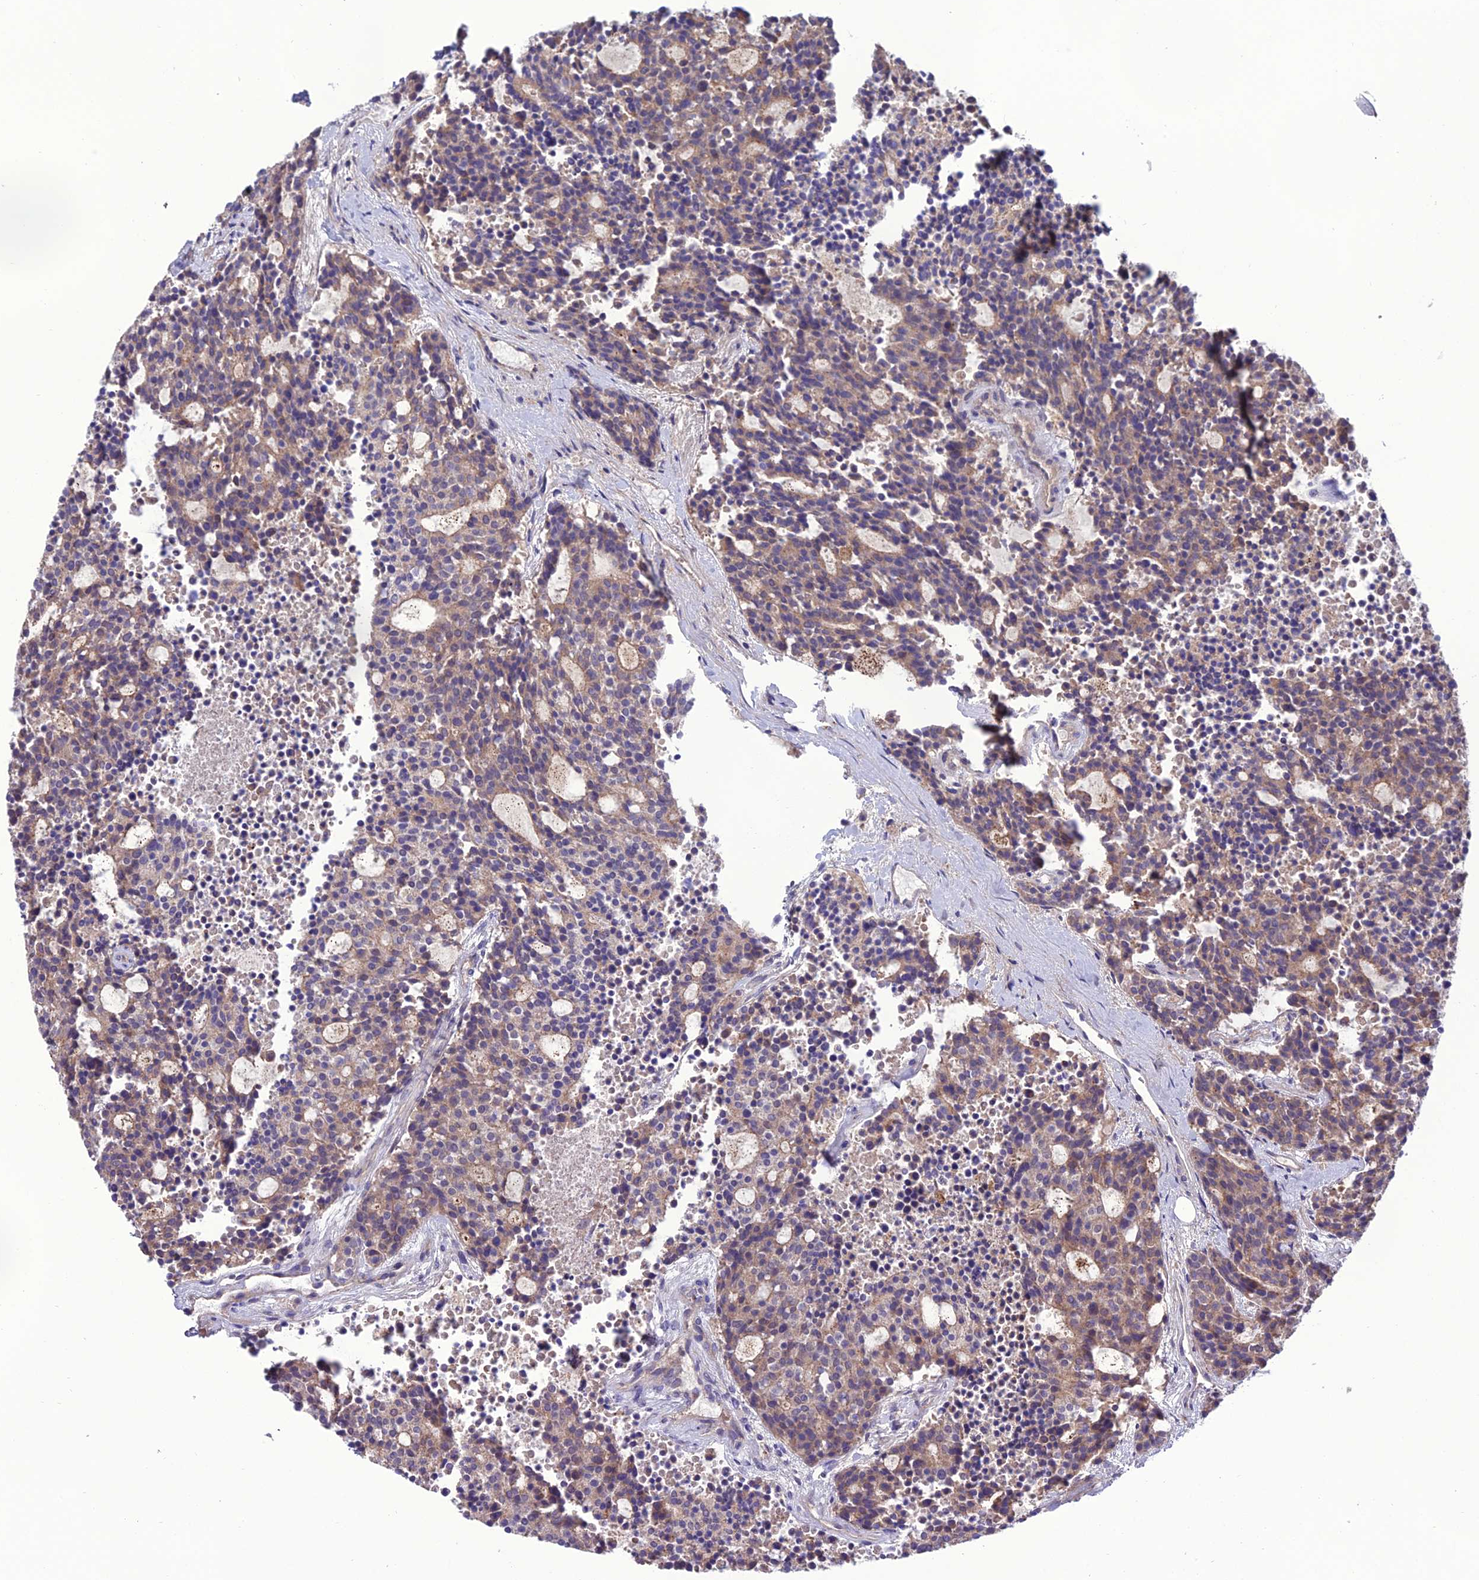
{"staining": {"intensity": "weak", "quantity": "25%-75%", "location": "cytoplasmic/membranous"}, "tissue": "carcinoid", "cell_type": "Tumor cells", "image_type": "cancer", "snomed": [{"axis": "morphology", "description": "Carcinoid, malignant, NOS"}, {"axis": "topography", "description": "Pancreas"}], "caption": "Malignant carcinoid stained with a brown dye demonstrates weak cytoplasmic/membranous positive expression in about 25%-75% of tumor cells.", "gene": "PPIL3", "patient": {"sex": "female", "age": 54}}